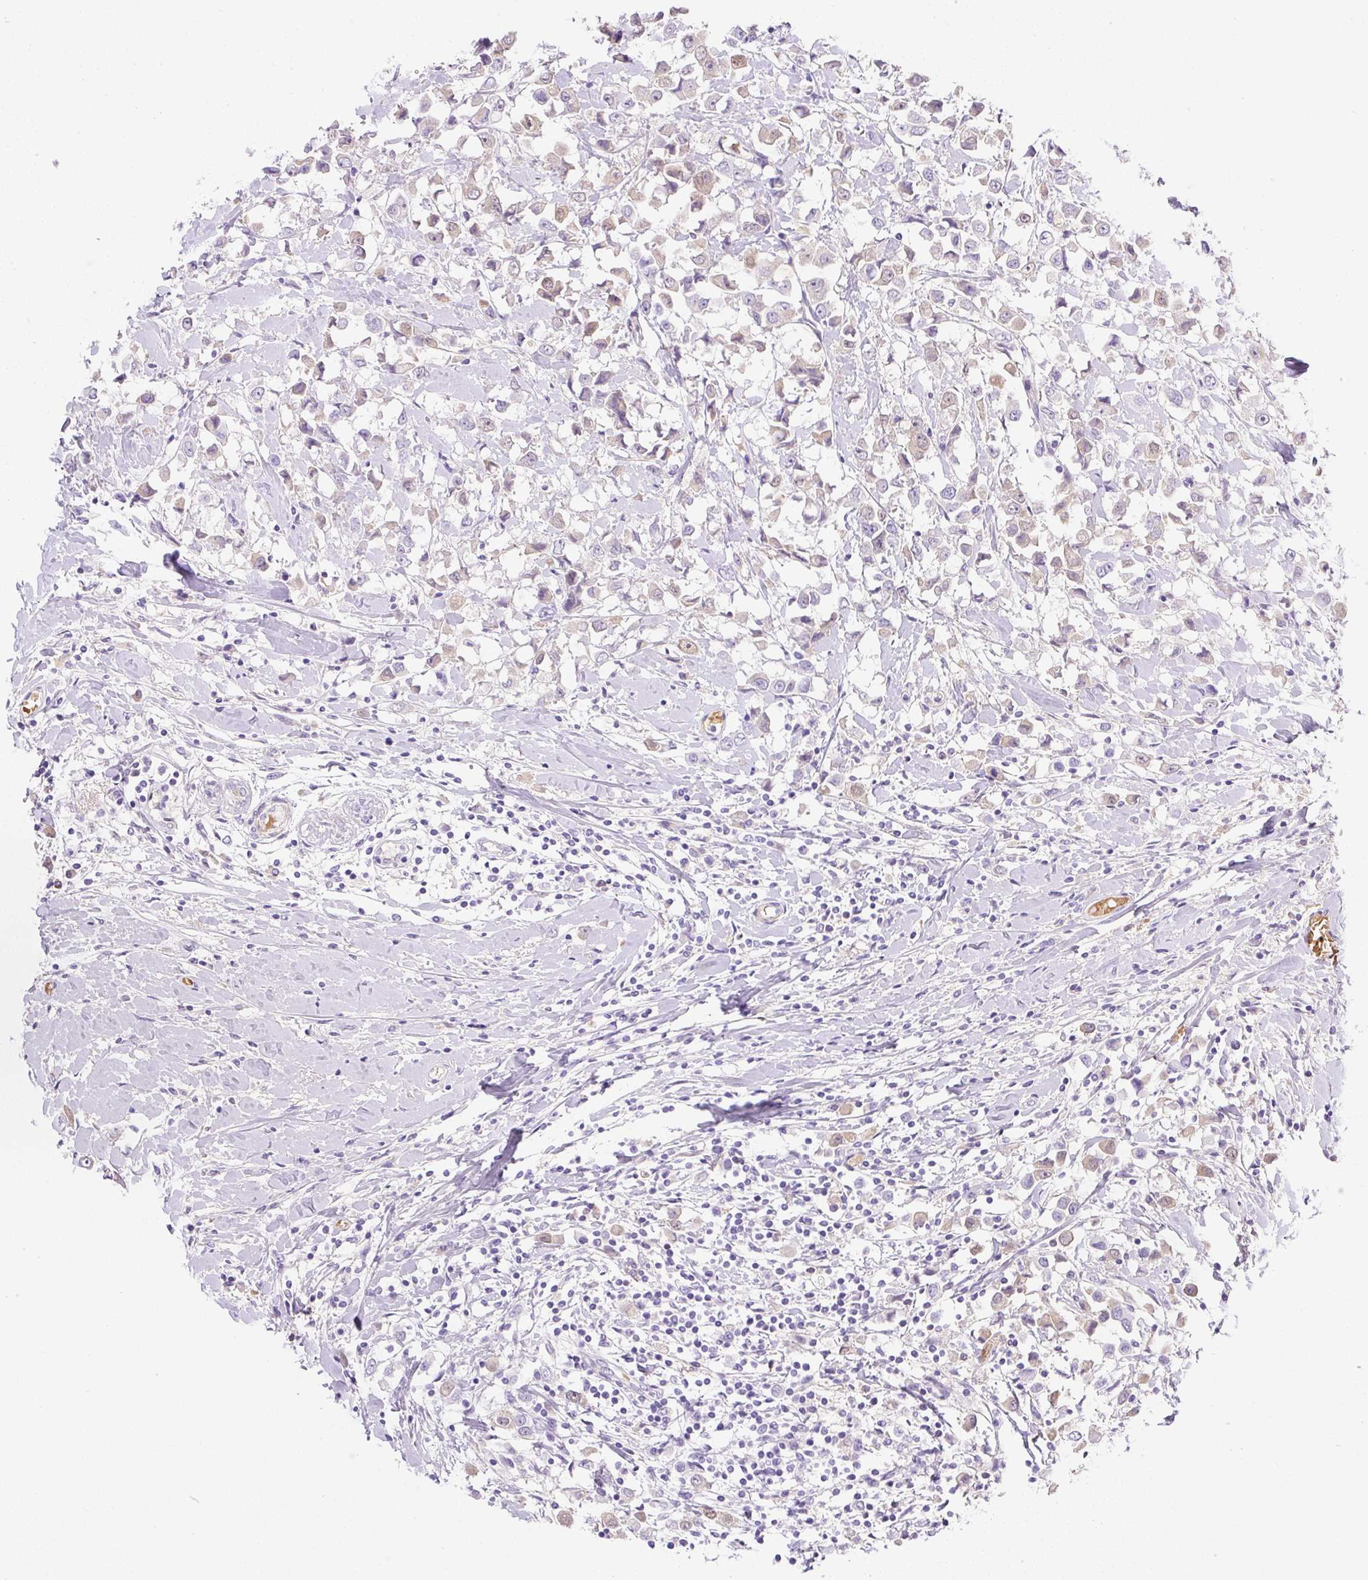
{"staining": {"intensity": "weak", "quantity": "<25%", "location": "nuclear"}, "tissue": "breast cancer", "cell_type": "Tumor cells", "image_type": "cancer", "snomed": [{"axis": "morphology", "description": "Duct carcinoma"}, {"axis": "topography", "description": "Breast"}], "caption": "The IHC histopathology image has no significant expression in tumor cells of breast cancer (invasive ductal carcinoma) tissue.", "gene": "TDRD15", "patient": {"sex": "female", "age": 61}}